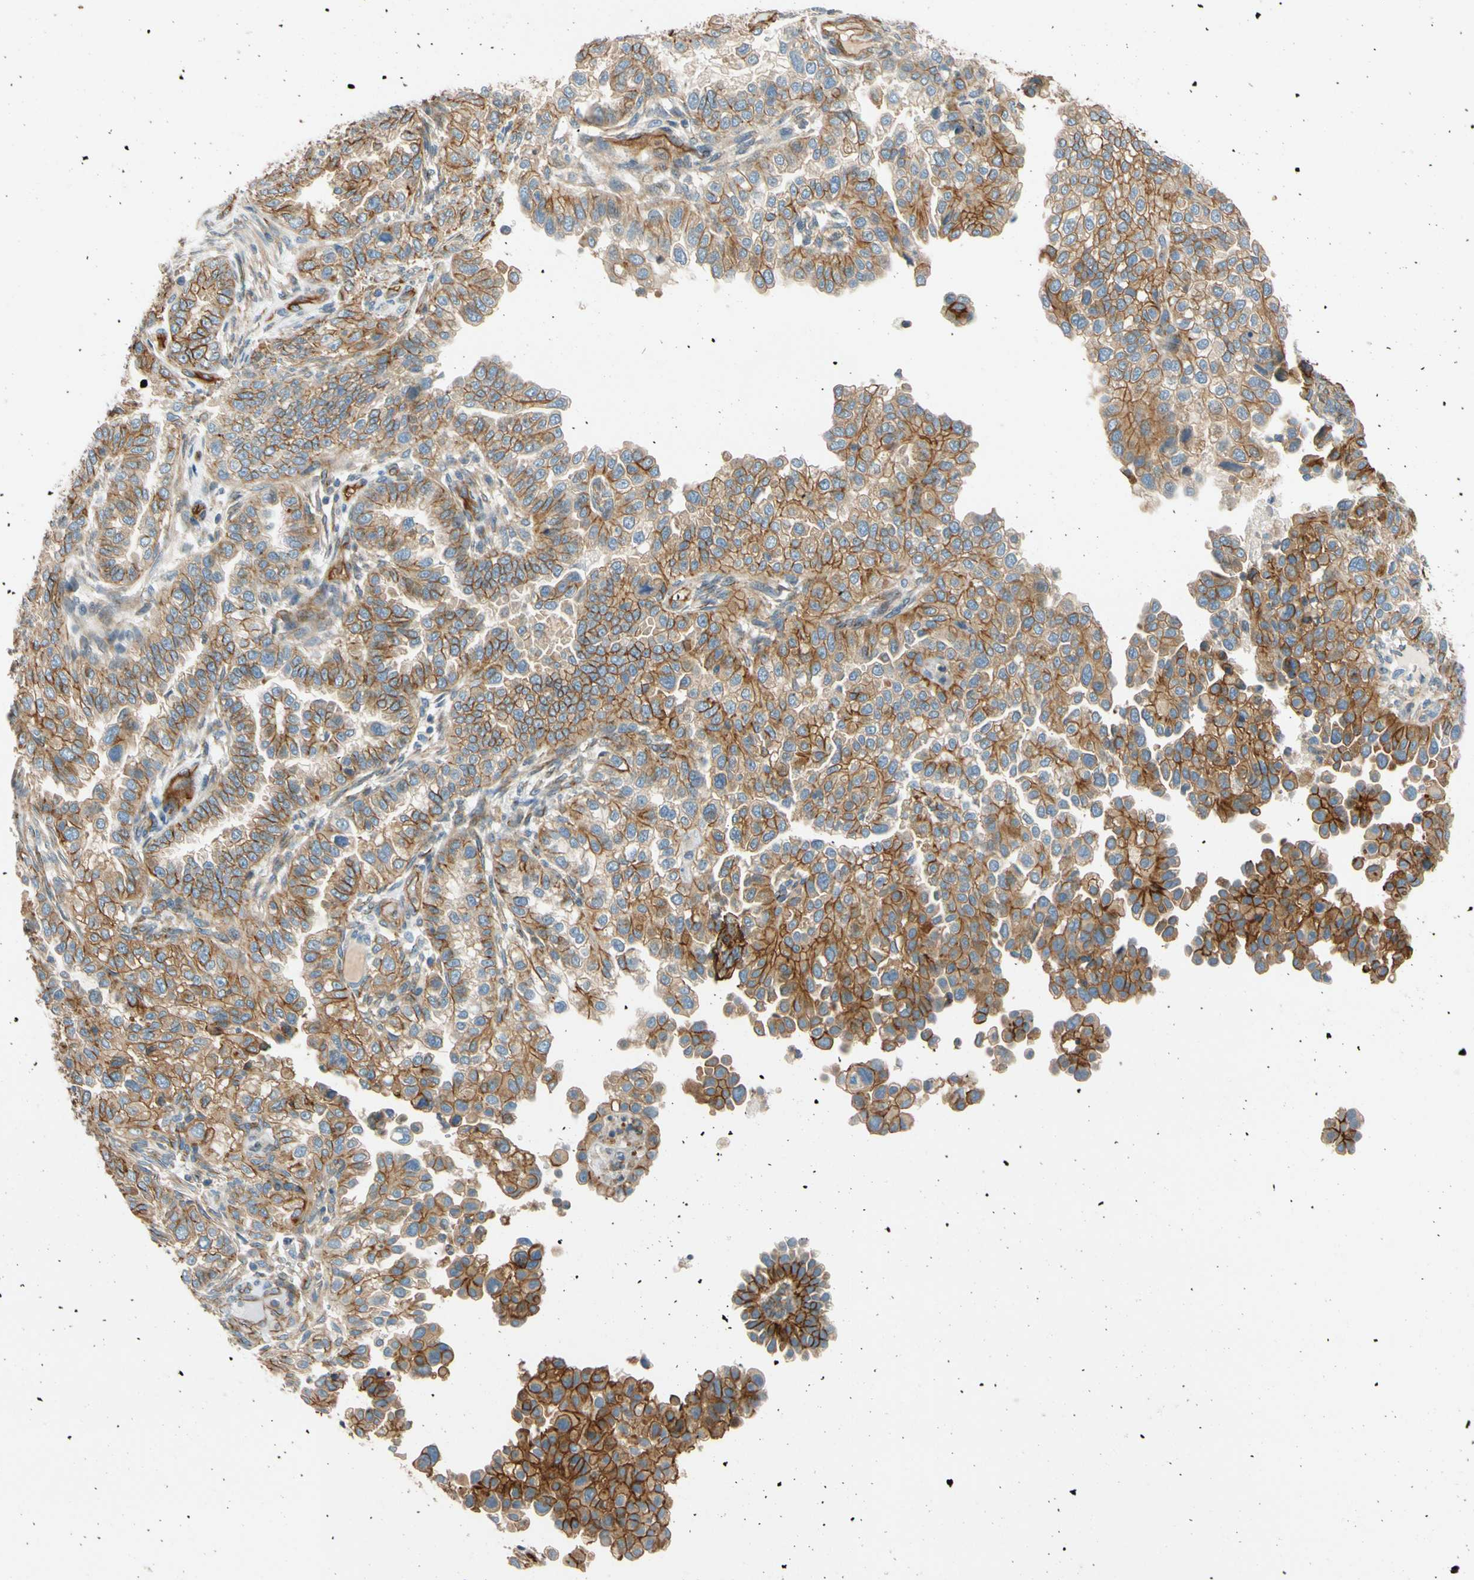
{"staining": {"intensity": "moderate", "quantity": ">75%", "location": "cytoplasmic/membranous"}, "tissue": "endometrial cancer", "cell_type": "Tumor cells", "image_type": "cancer", "snomed": [{"axis": "morphology", "description": "Adenocarcinoma, NOS"}, {"axis": "topography", "description": "Endometrium"}], "caption": "A micrograph showing moderate cytoplasmic/membranous staining in approximately >75% of tumor cells in adenocarcinoma (endometrial), as visualized by brown immunohistochemical staining.", "gene": "SPTAN1", "patient": {"sex": "female", "age": 85}}